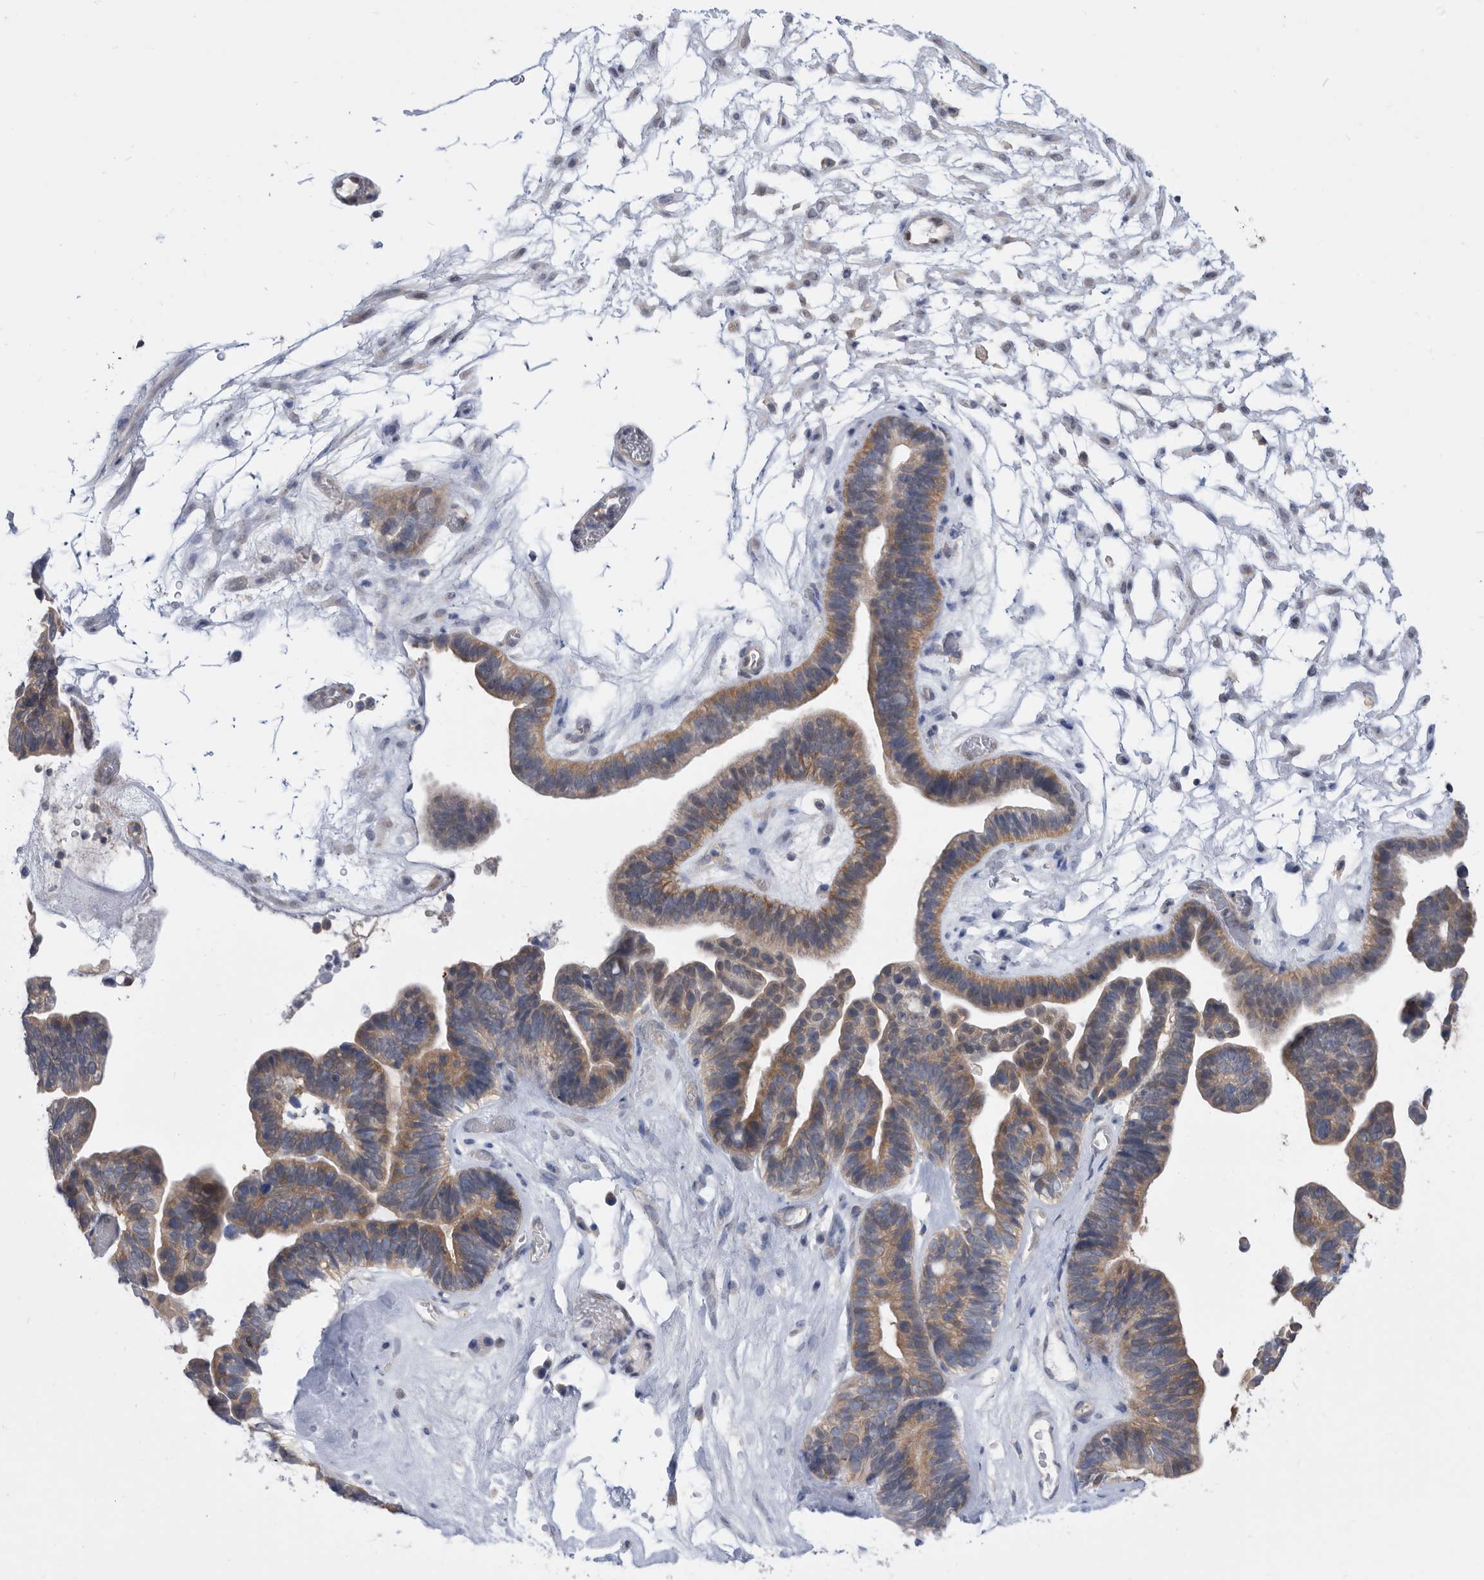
{"staining": {"intensity": "moderate", "quantity": ">75%", "location": "cytoplasmic/membranous"}, "tissue": "ovarian cancer", "cell_type": "Tumor cells", "image_type": "cancer", "snomed": [{"axis": "morphology", "description": "Cystadenocarcinoma, serous, NOS"}, {"axis": "topography", "description": "Ovary"}], "caption": "Ovarian cancer was stained to show a protein in brown. There is medium levels of moderate cytoplasmic/membranous positivity in approximately >75% of tumor cells.", "gene": "CCT4", "patient": {"sex": "female", "age": 56}}